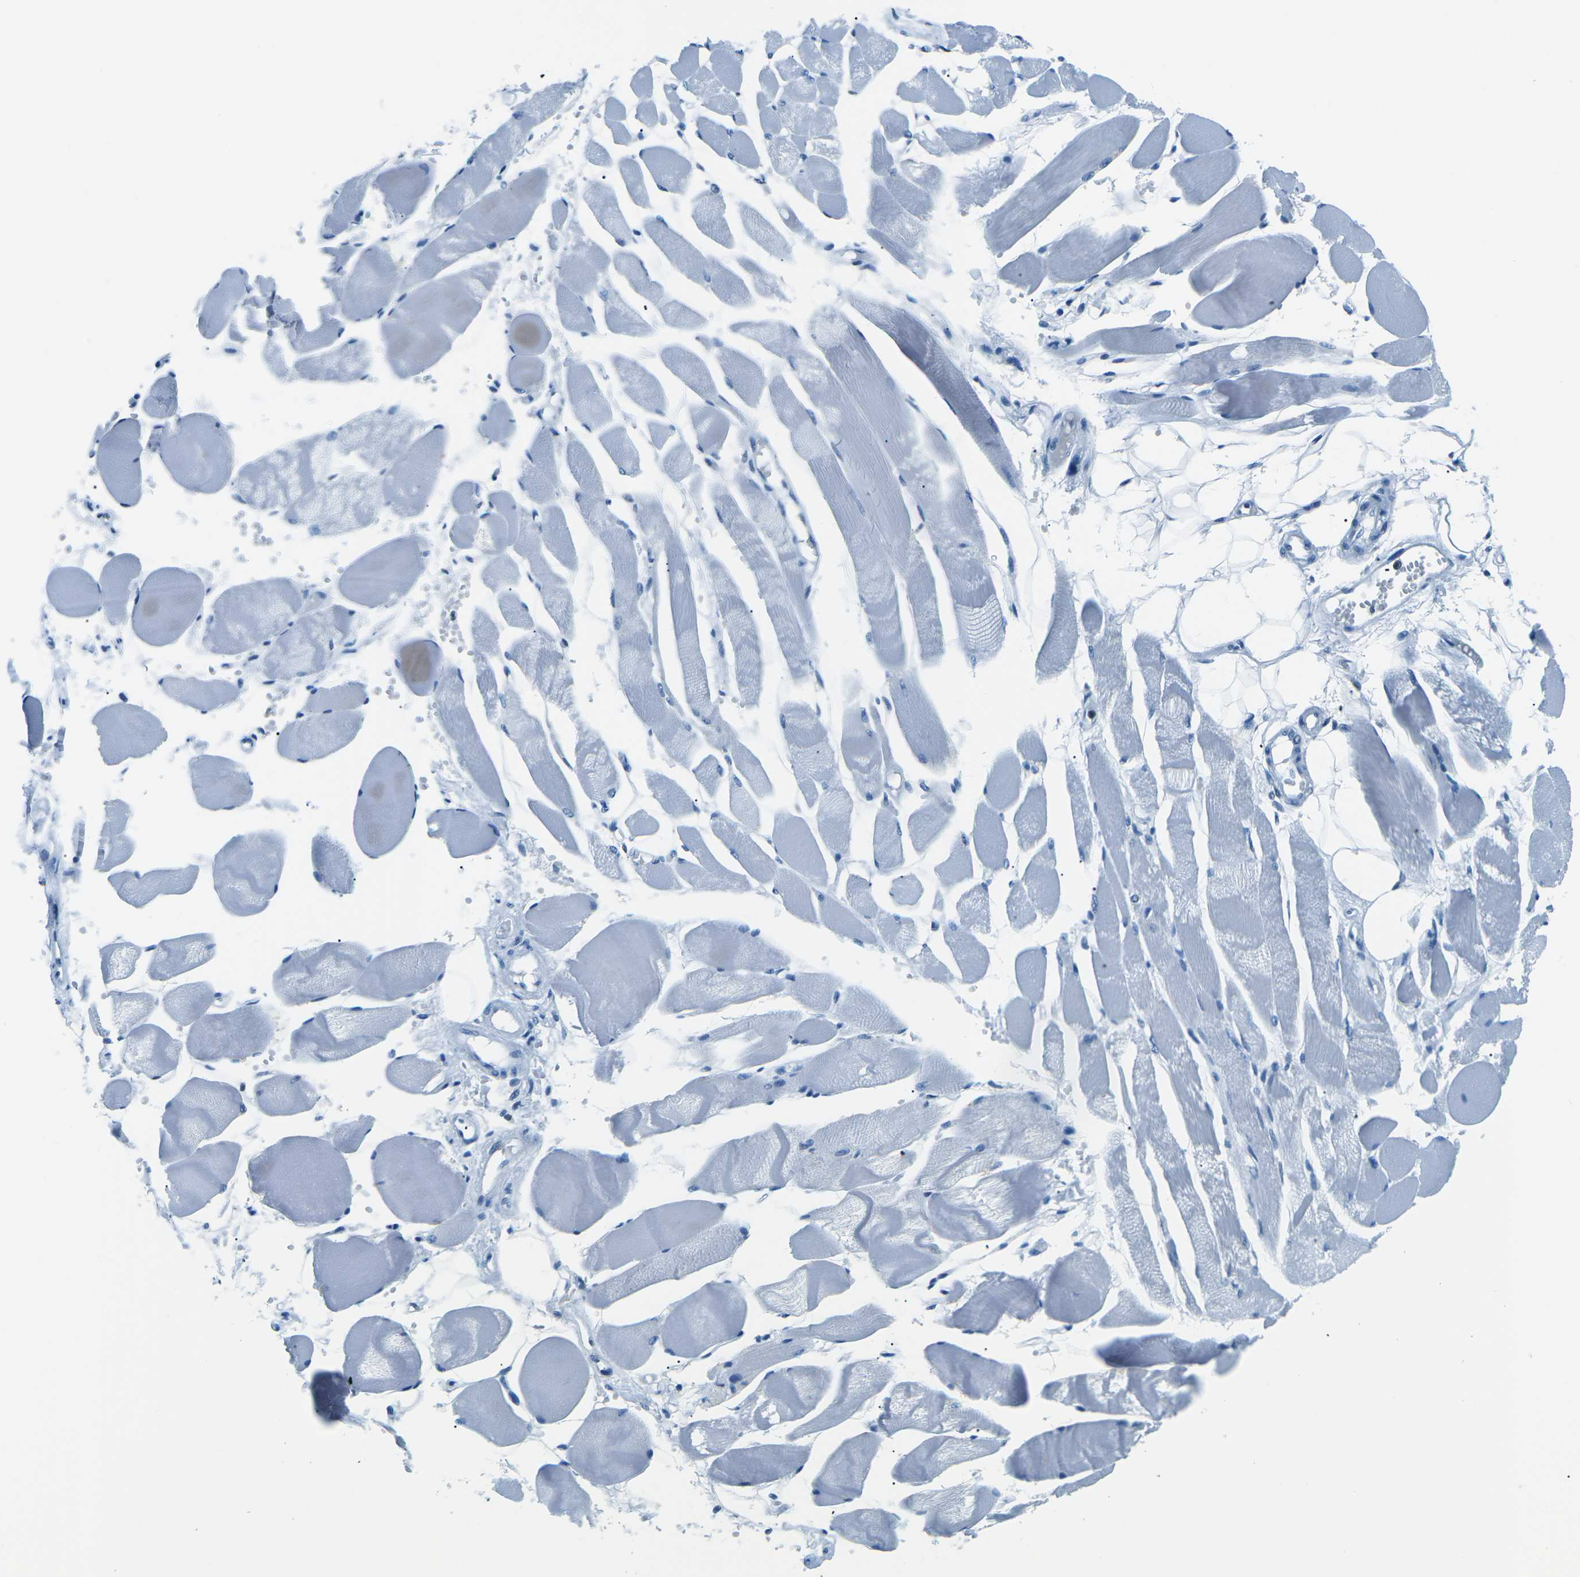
{"staining": {"intensity": "negative", "quantity": "none", "location": "none"}, "tissue": "skeletal muscle", "cell_type": "Myocytes", "image_type": "normal", "snomed": [{"axis": "morphology", "description": "Normal tissue, NOS"}, {"axis": "topography", "description": "Skeletal muscle"}, {"axis": "topography", "description": "Peripheral nerve tissue"}], "caption": "High power microscopy histopathology image of an IHC image of unremarkable skeletal muscle, revealing no significant expression in myocytes. (DAB immunohistochemistry (IHC) with hematoxylin counter stain).", "gene": "CELF2", "patient": {"sex": "female", "age": 84}}